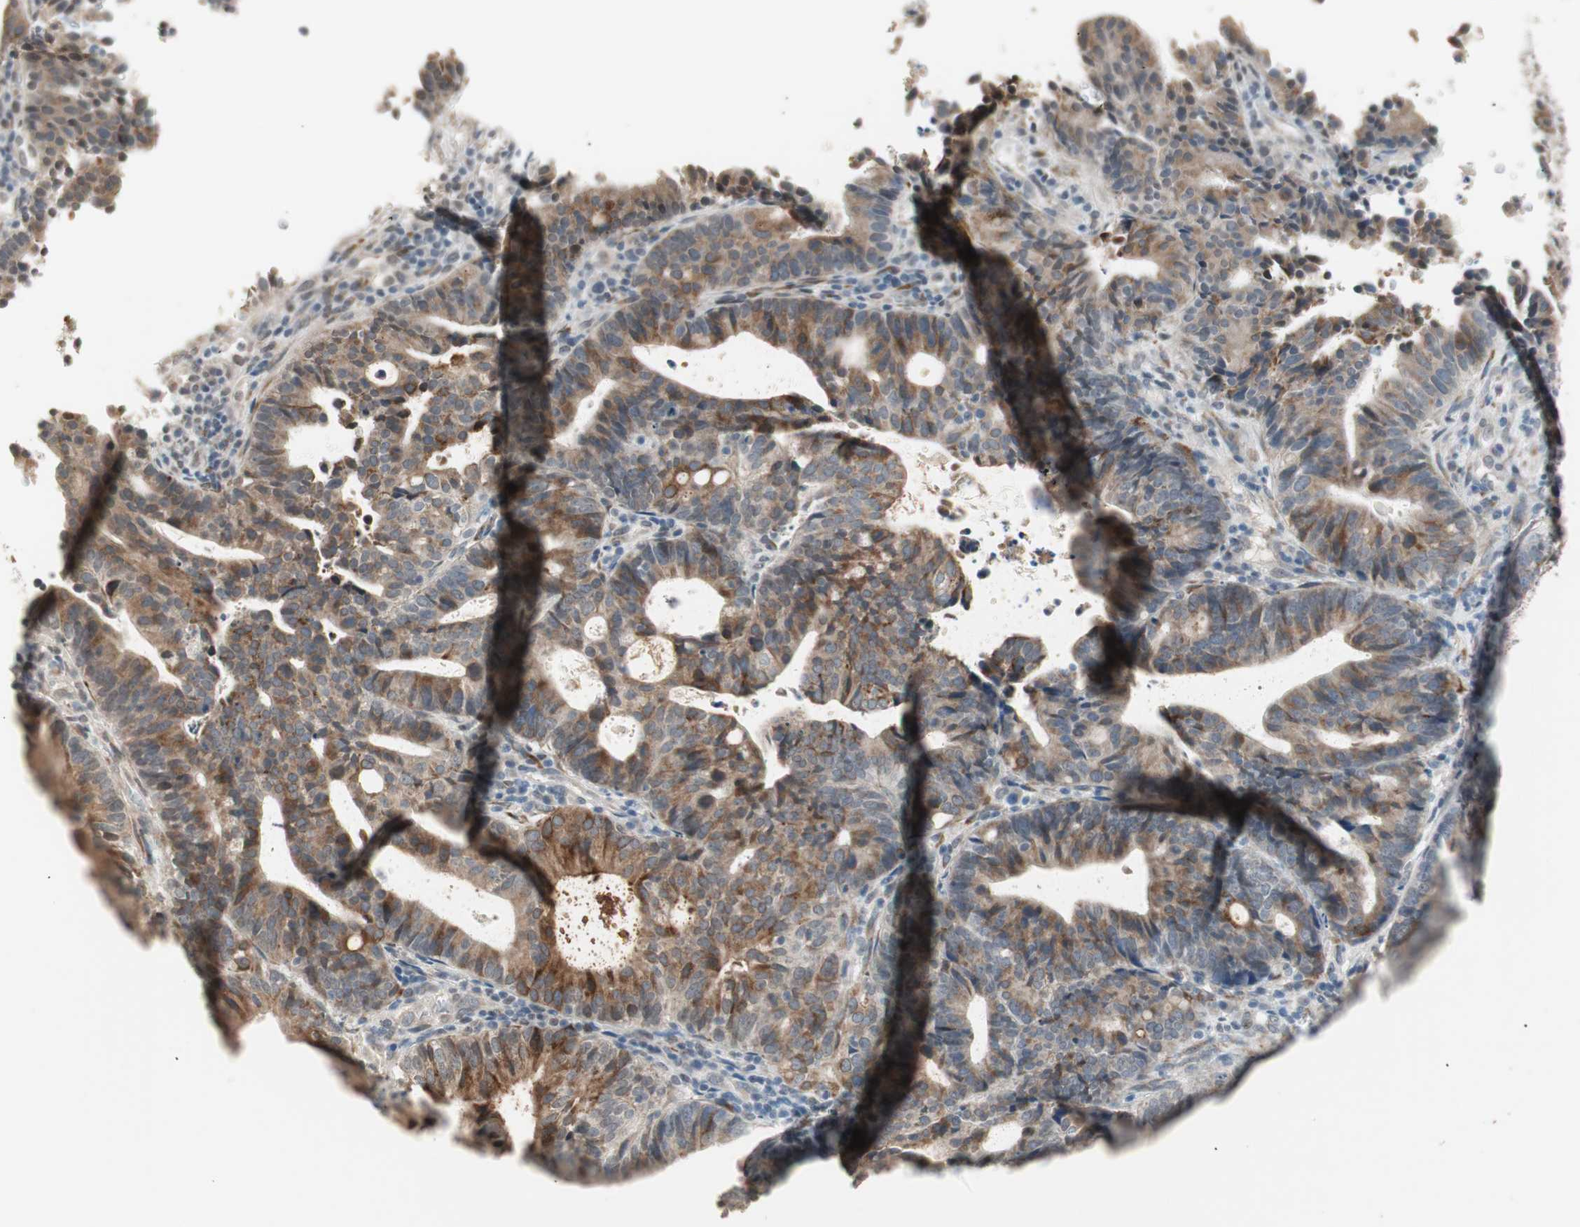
{"staining": {"intensity": "moderate", "quantity": ">75%", "location": "cytoplasmic/membranous"}, "tissue": "endometrial cancer", "cell_type": "Tumor cells", "image_type": "cancer", "snomed": [{"axis": "morphology", "description": "Adenocarcinoma, NOS"}, {"axis": "topography", "description": "Uterus"}], "caption": "A medium amount of moderate cytoplasmic/membranous expression is present in approximately >75% of tumor cells in endometrial cancer tissue.", "gene": "TASOR", "patient": {"sex": "female", "age": 83}}